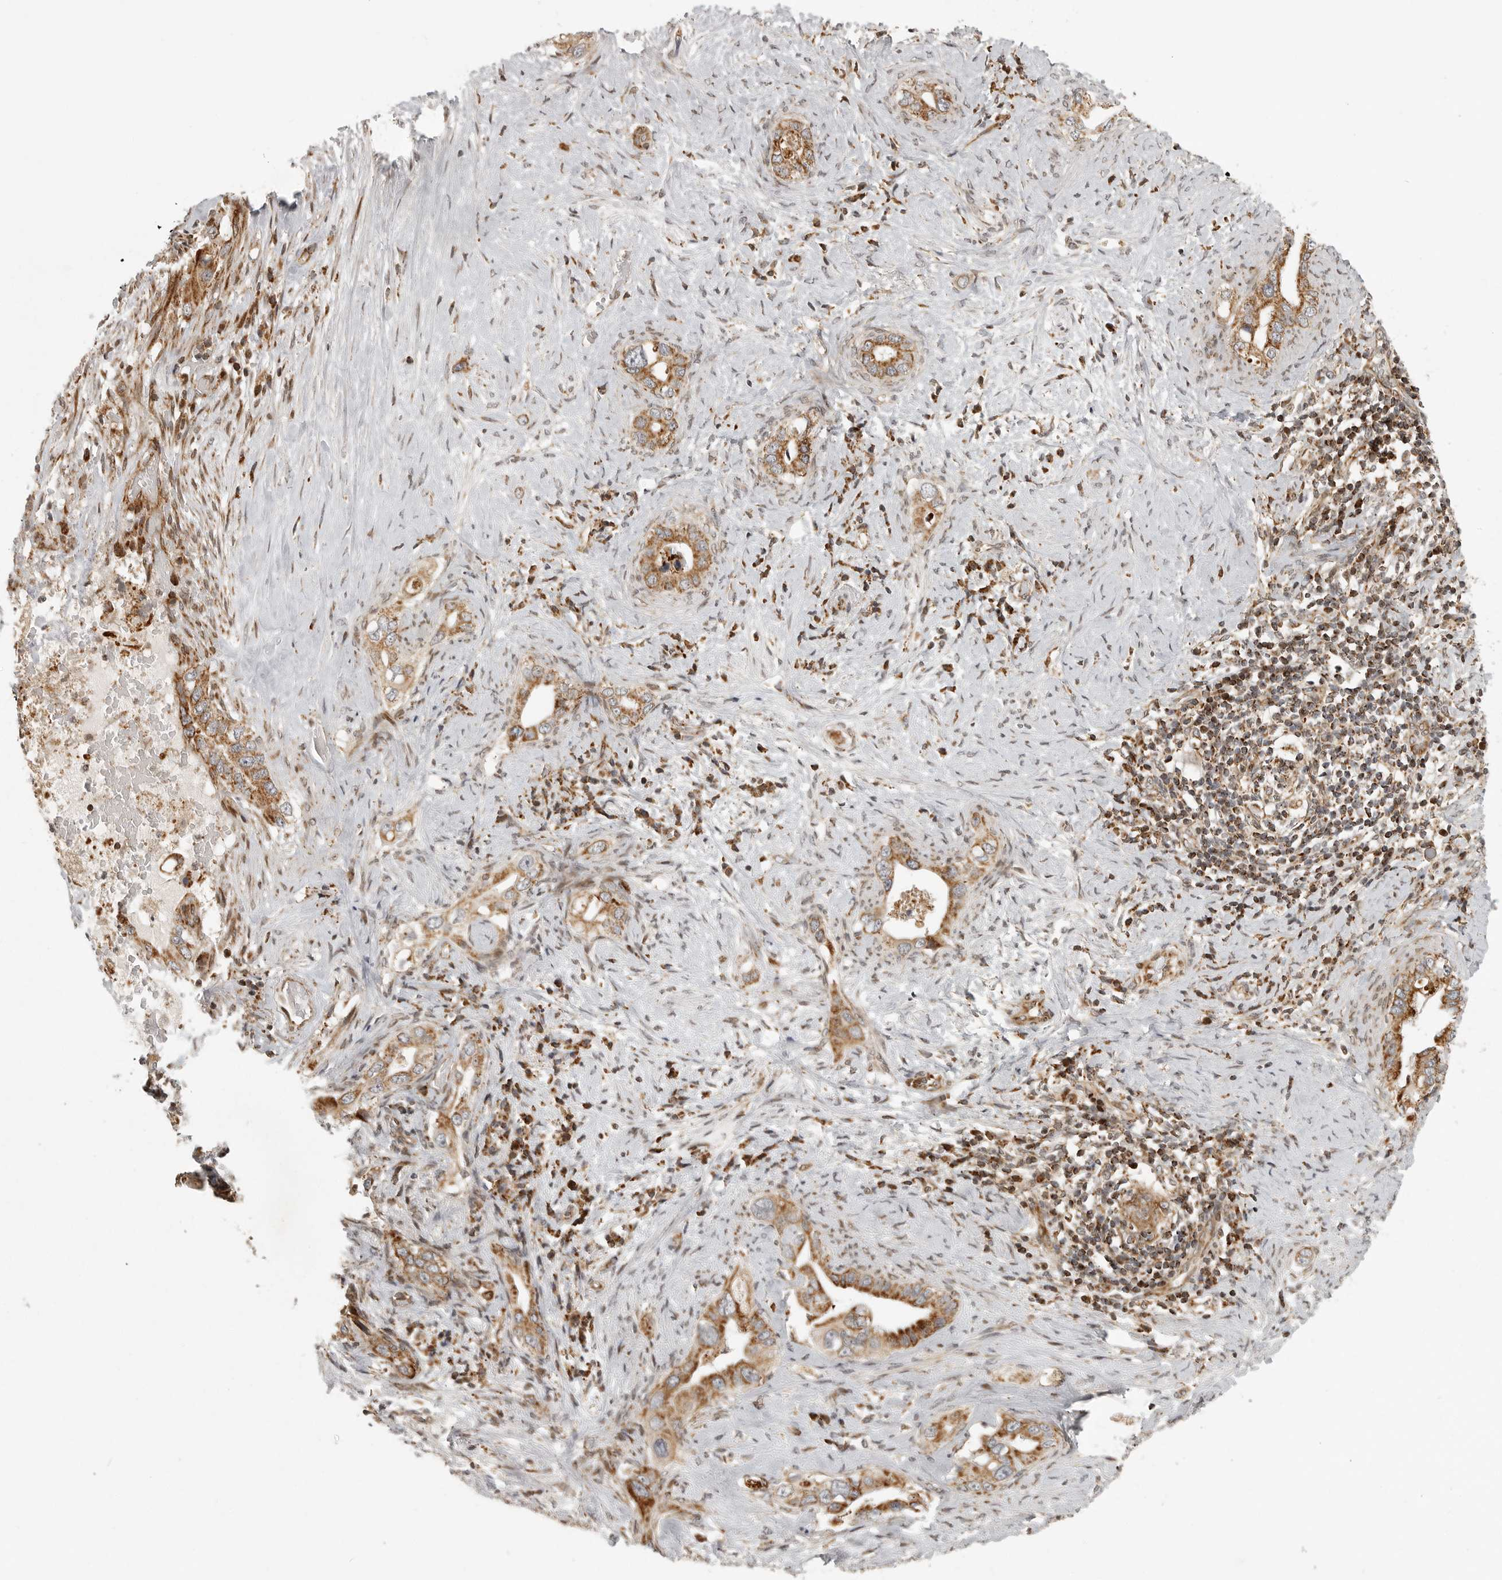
{"staining": {"intensity": "moderate", "quantity": ">75%", "location": "cytoplasmic/membranous"}, "tissue": "pancreatic cancer", "cell_type": "Tumor cells", "image_type": "cancer", "snomed": [{"axis": "morphology", "description": "Inflammation, NOS"}, {"axis": "morphology", "description": "Adenocarcinoma, NOS"}, {"axis": "topography", "description": "Pancreas"}], "caption": "About >75% of tumor cells in pancreatic adenocarcinoma exhibit moderate cytoplasmic/membranous protein positivity as visualized by brown immunohistochemical staining.", "gene": "NARS2", "patient": {"sex": "female", "age": 56}}